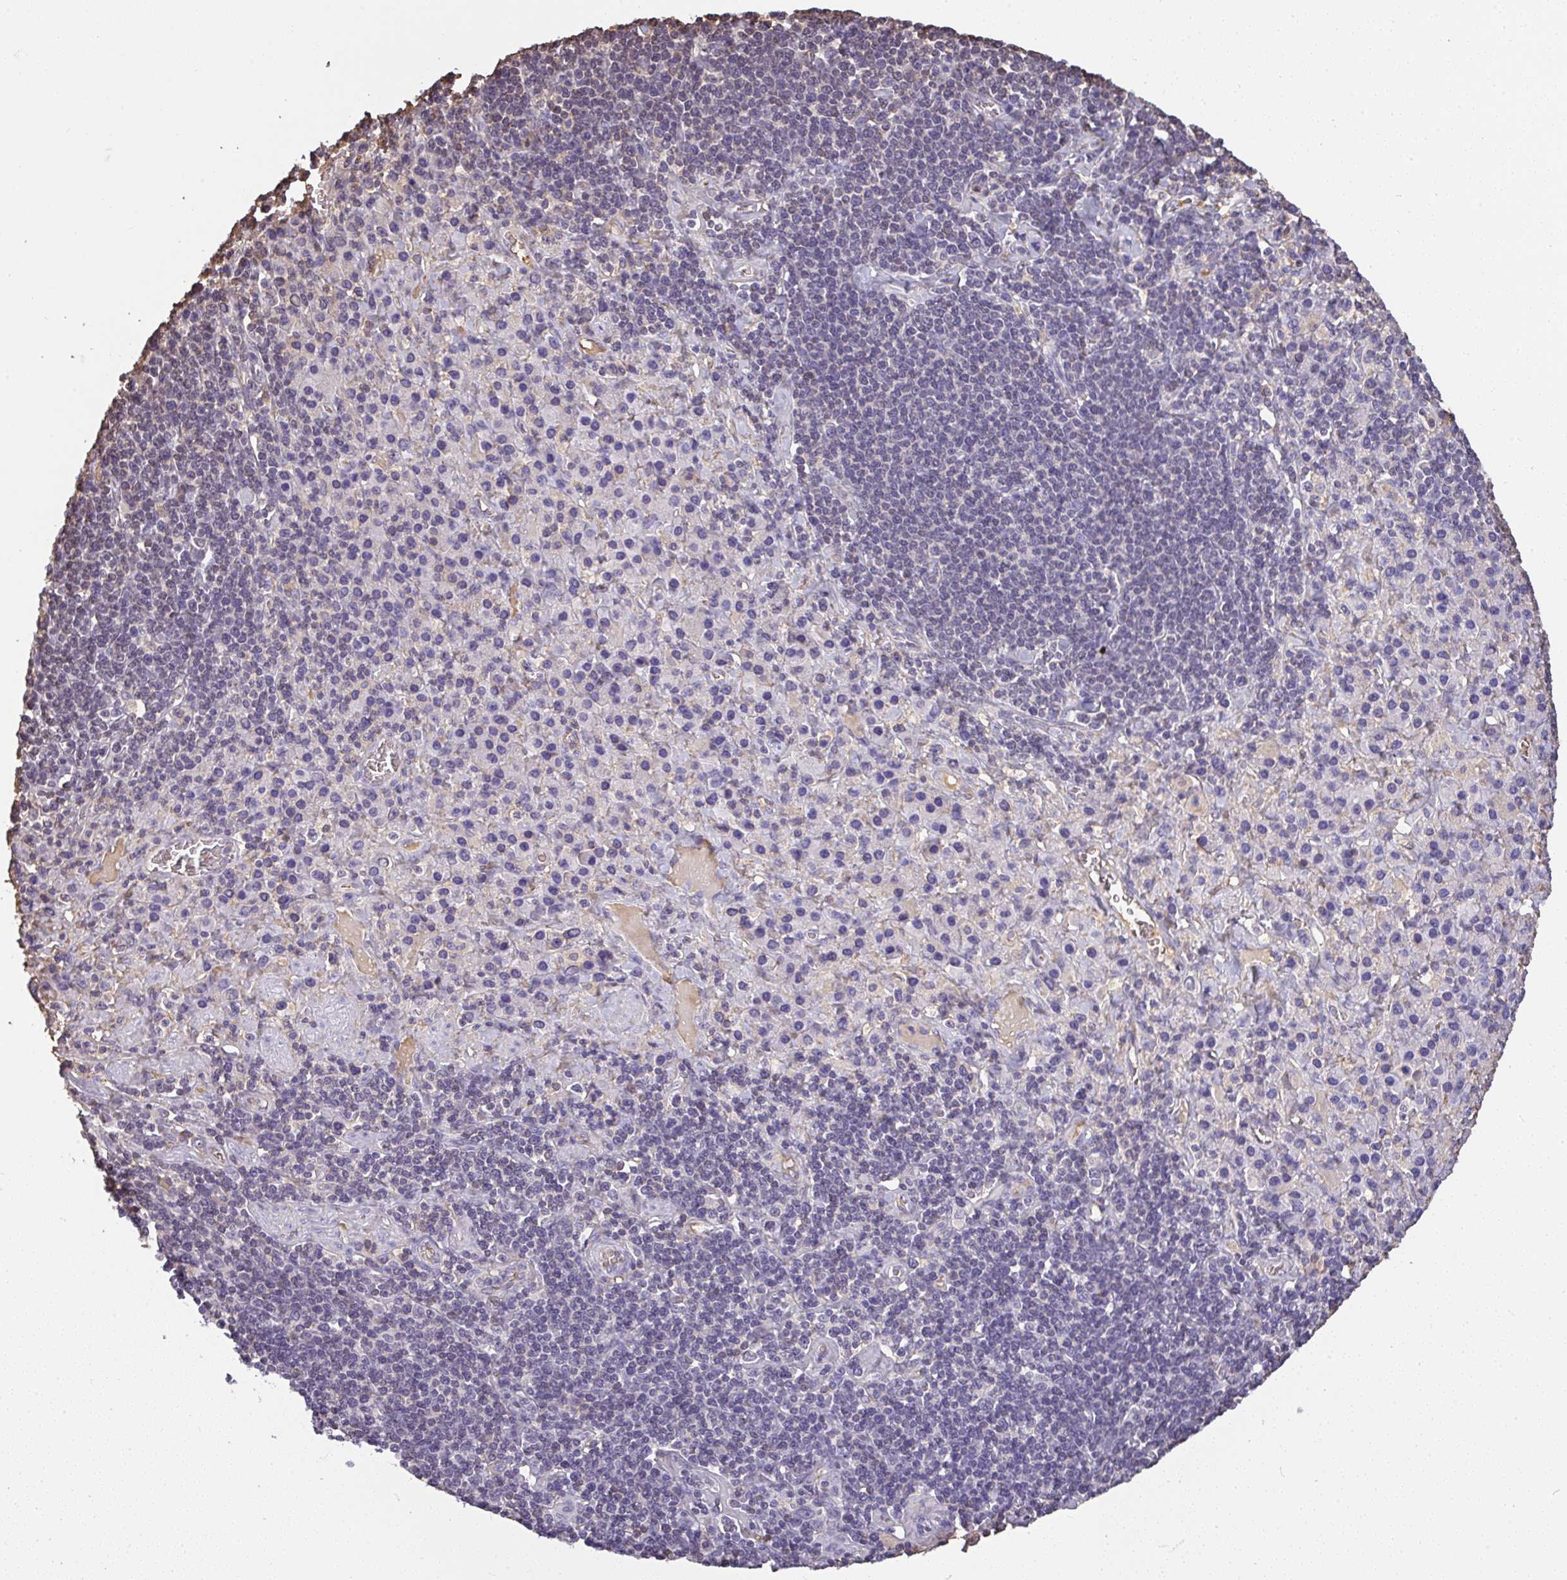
{"staining": {"intensity": "negative", "quantity": "none", "location": "none"}, "tissue": "stomach cancer", "cell_type": "Tumor cells", "image_type": "cancer", "snomed": [{"axis": "morphology", "description": "Adenocarcinoma, NOS"}, {"axis": "topography", "description": "Stomach, upper"}], "caption": "An image of human stomach adenocarcinoma is negative for staining in tumor cells.", "gene": "SMYD5", "patient": {"sex": "male", "age": 75}}